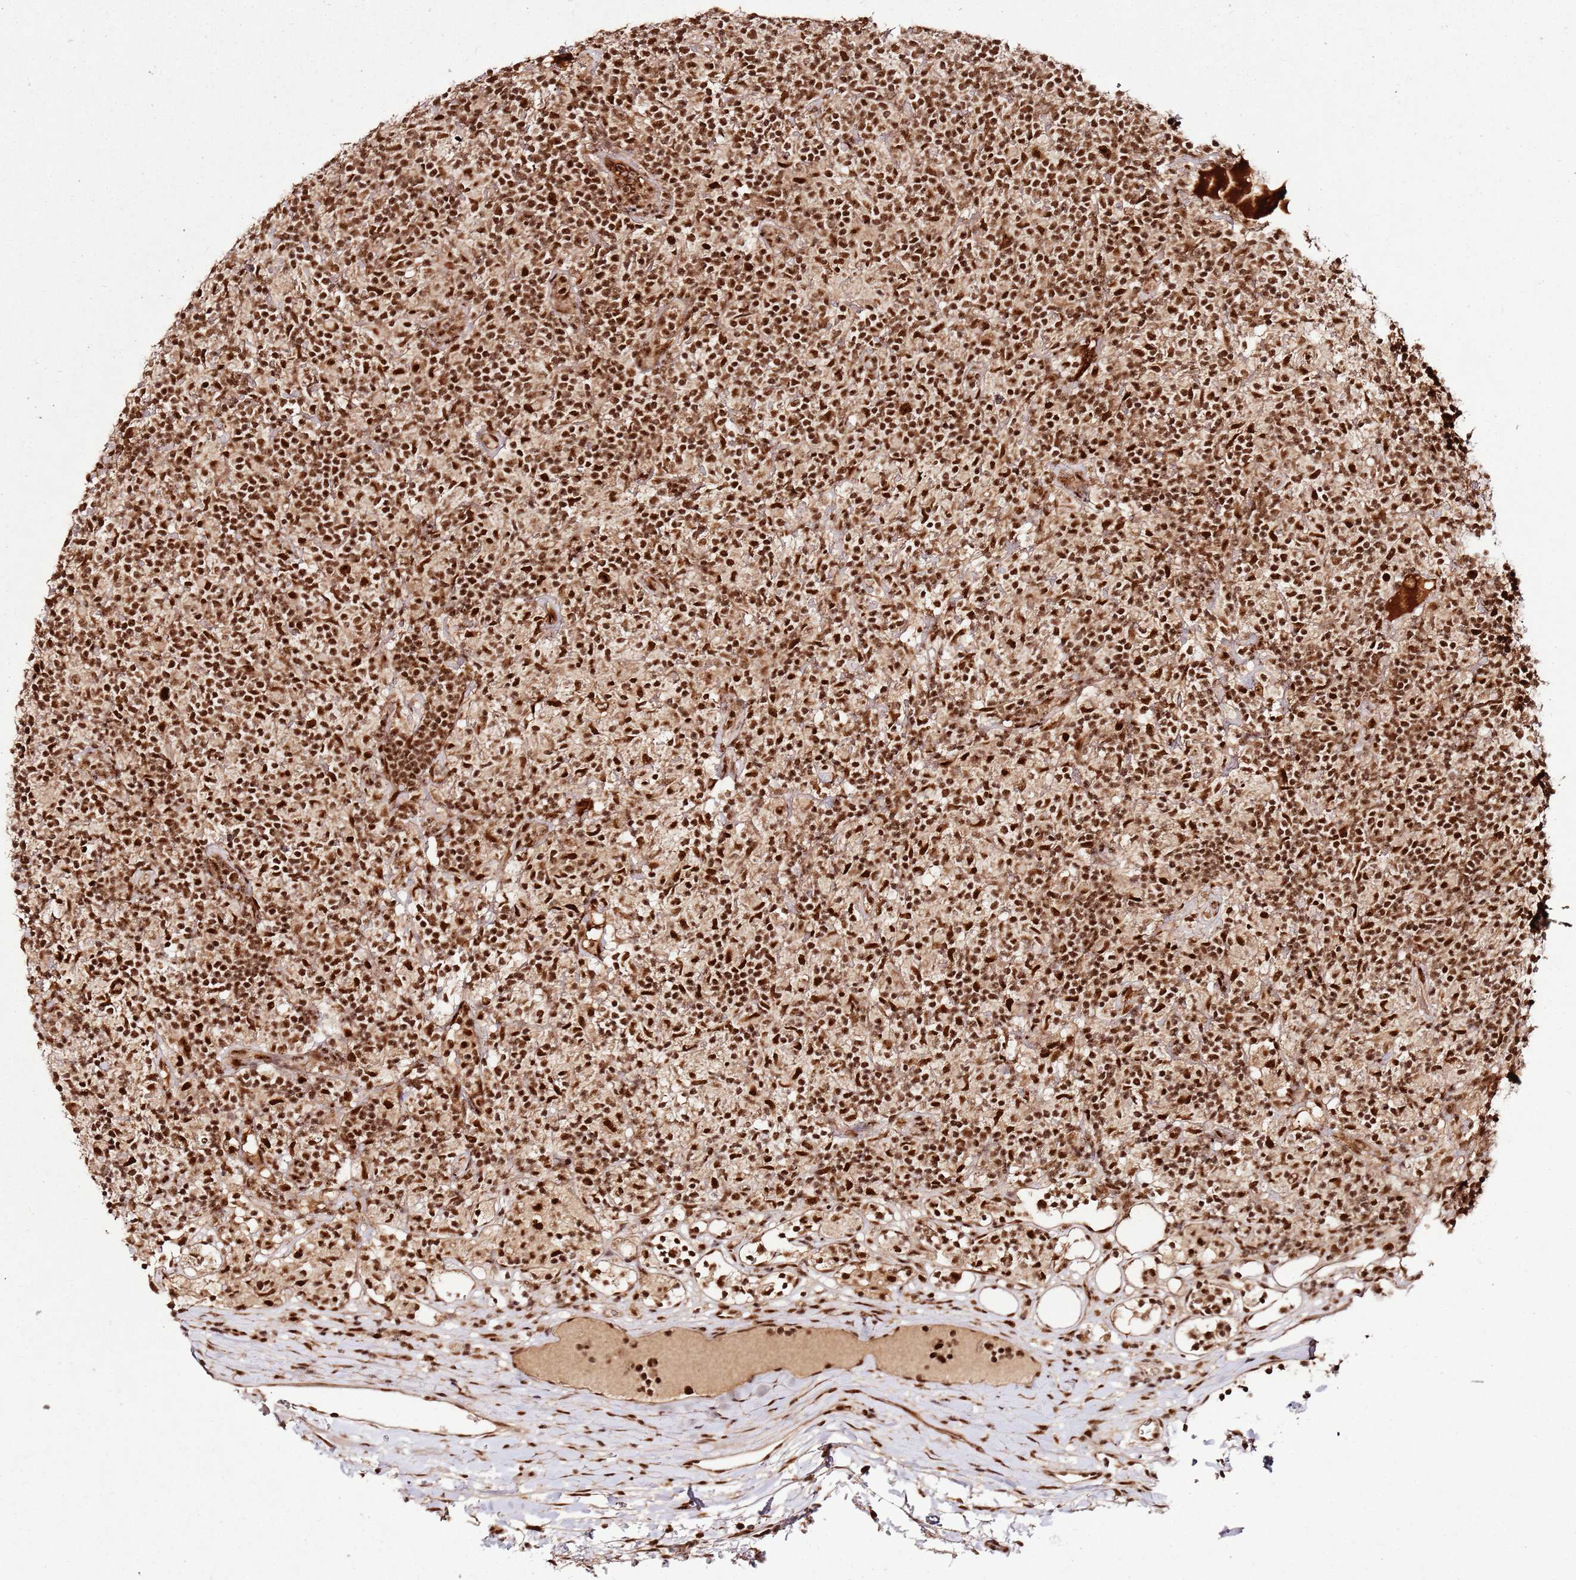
{"staining": {"intensity": "strong", "quantity": ">75%", "location": "nuclear"}, "tissue": "lymphoma", "cell_type": "Tumor cells", "image_type": "cancer", "snomed": [{"axis": "morphology", "description": "Hodgkin's disease, NOS"}, {"axis": "topography", "description": "Lymph node"}], "caption": "Immunohistochemical staining of lymphoma displays strong nuclear protein positivity in about >75% of tumor cells.", "gene": "XRN2", "patient": {"sex": "male", "age": 70}}